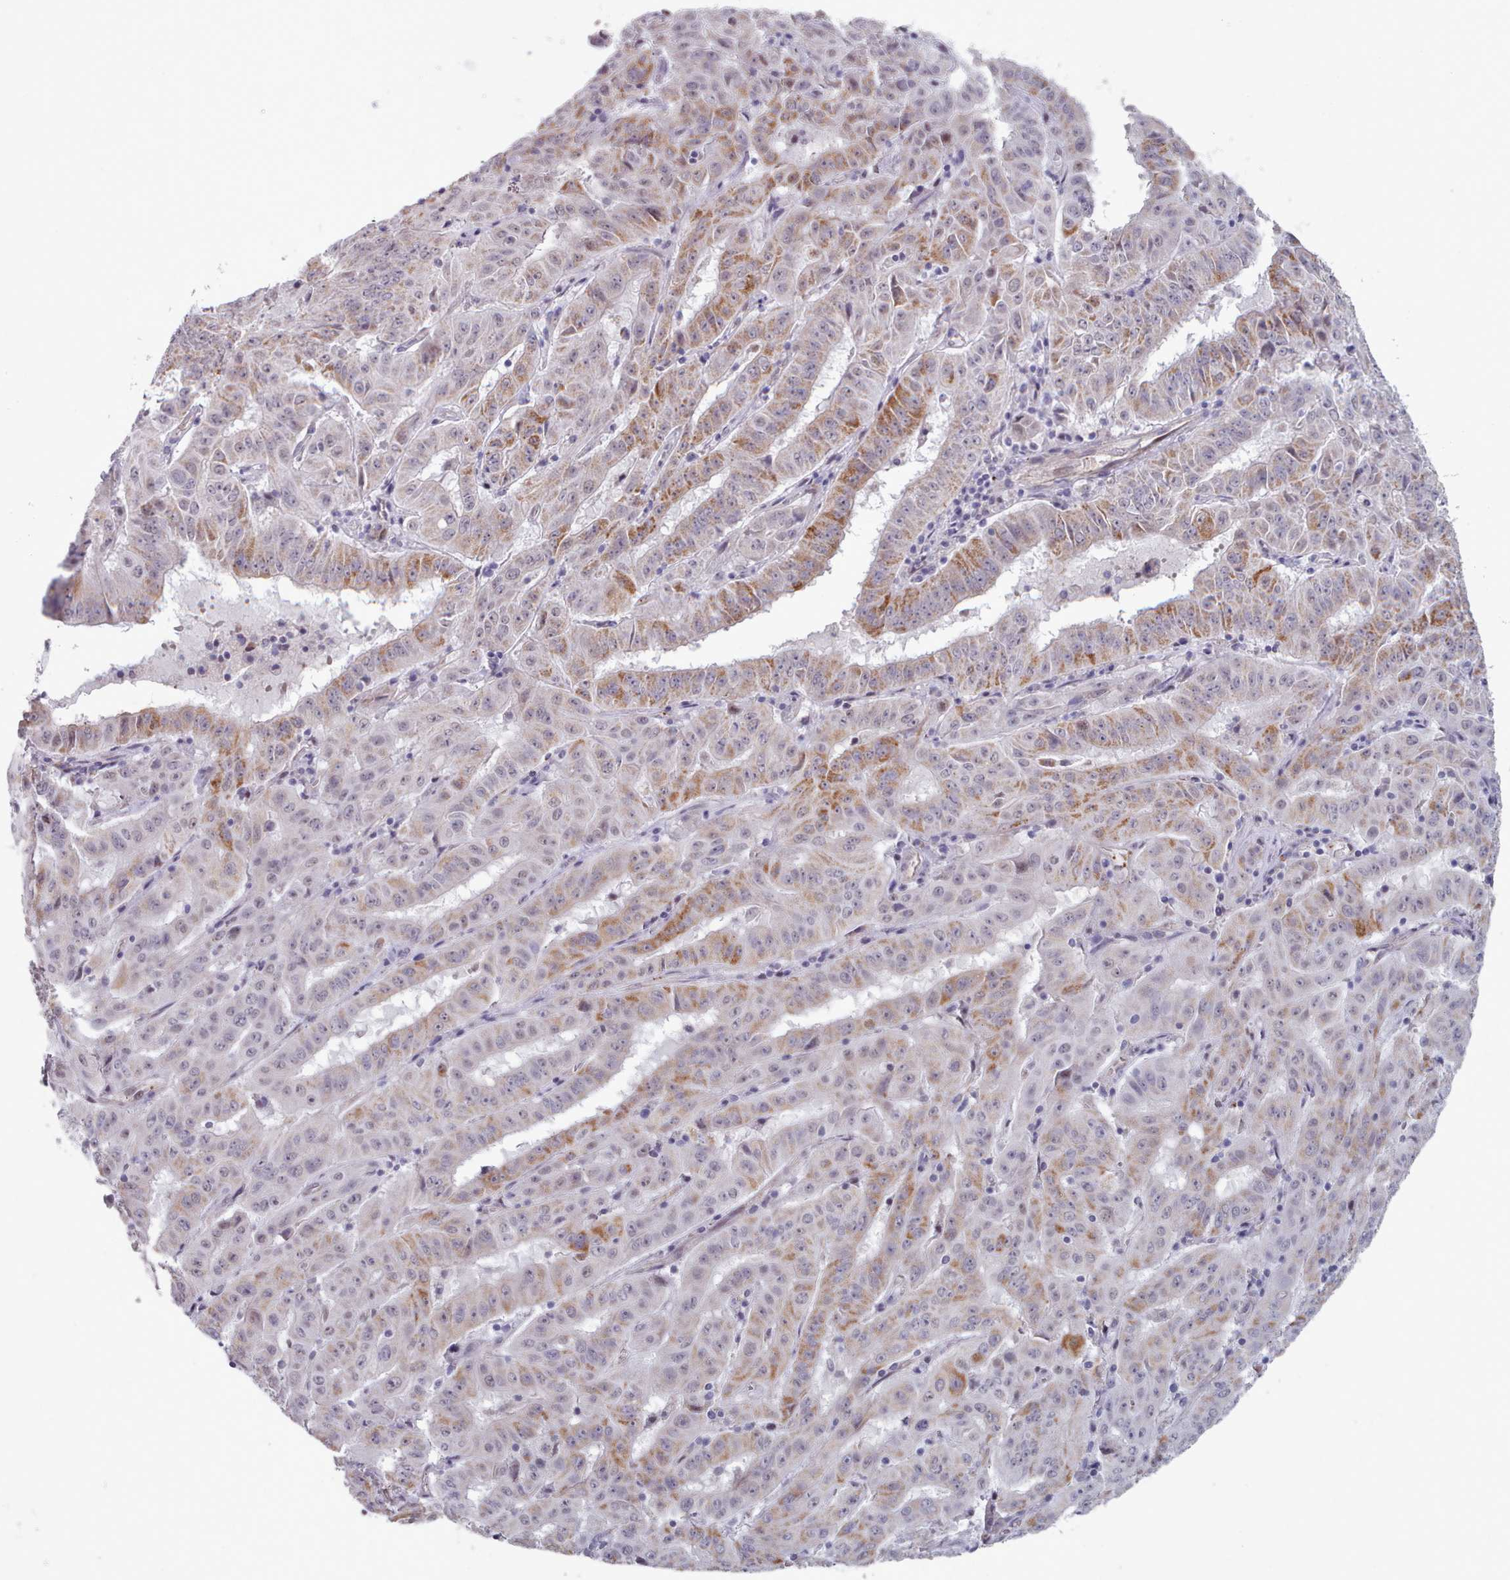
{"staining": {"intensity": "moderate", "quantity": "25%-75%", "location": "cytoplasmic/membranous"}, "tissue": "pancreatic cancer", "cell_type": "Tumor cells", "image_type": "cancer", "snomed": [{"axis": "morphology", "description": "Adenocarcinoma, NOS"}, {"axis": "topography", "description": "Pancreas"}], "caption": "An image of adenocarcinoma (pancreatic) stained for a protein displays moderate cytoplasmic/membranous brown staining in tumor cells.", "gene": "TRARG1", "patient": {"sex": "male", "age": 63}}